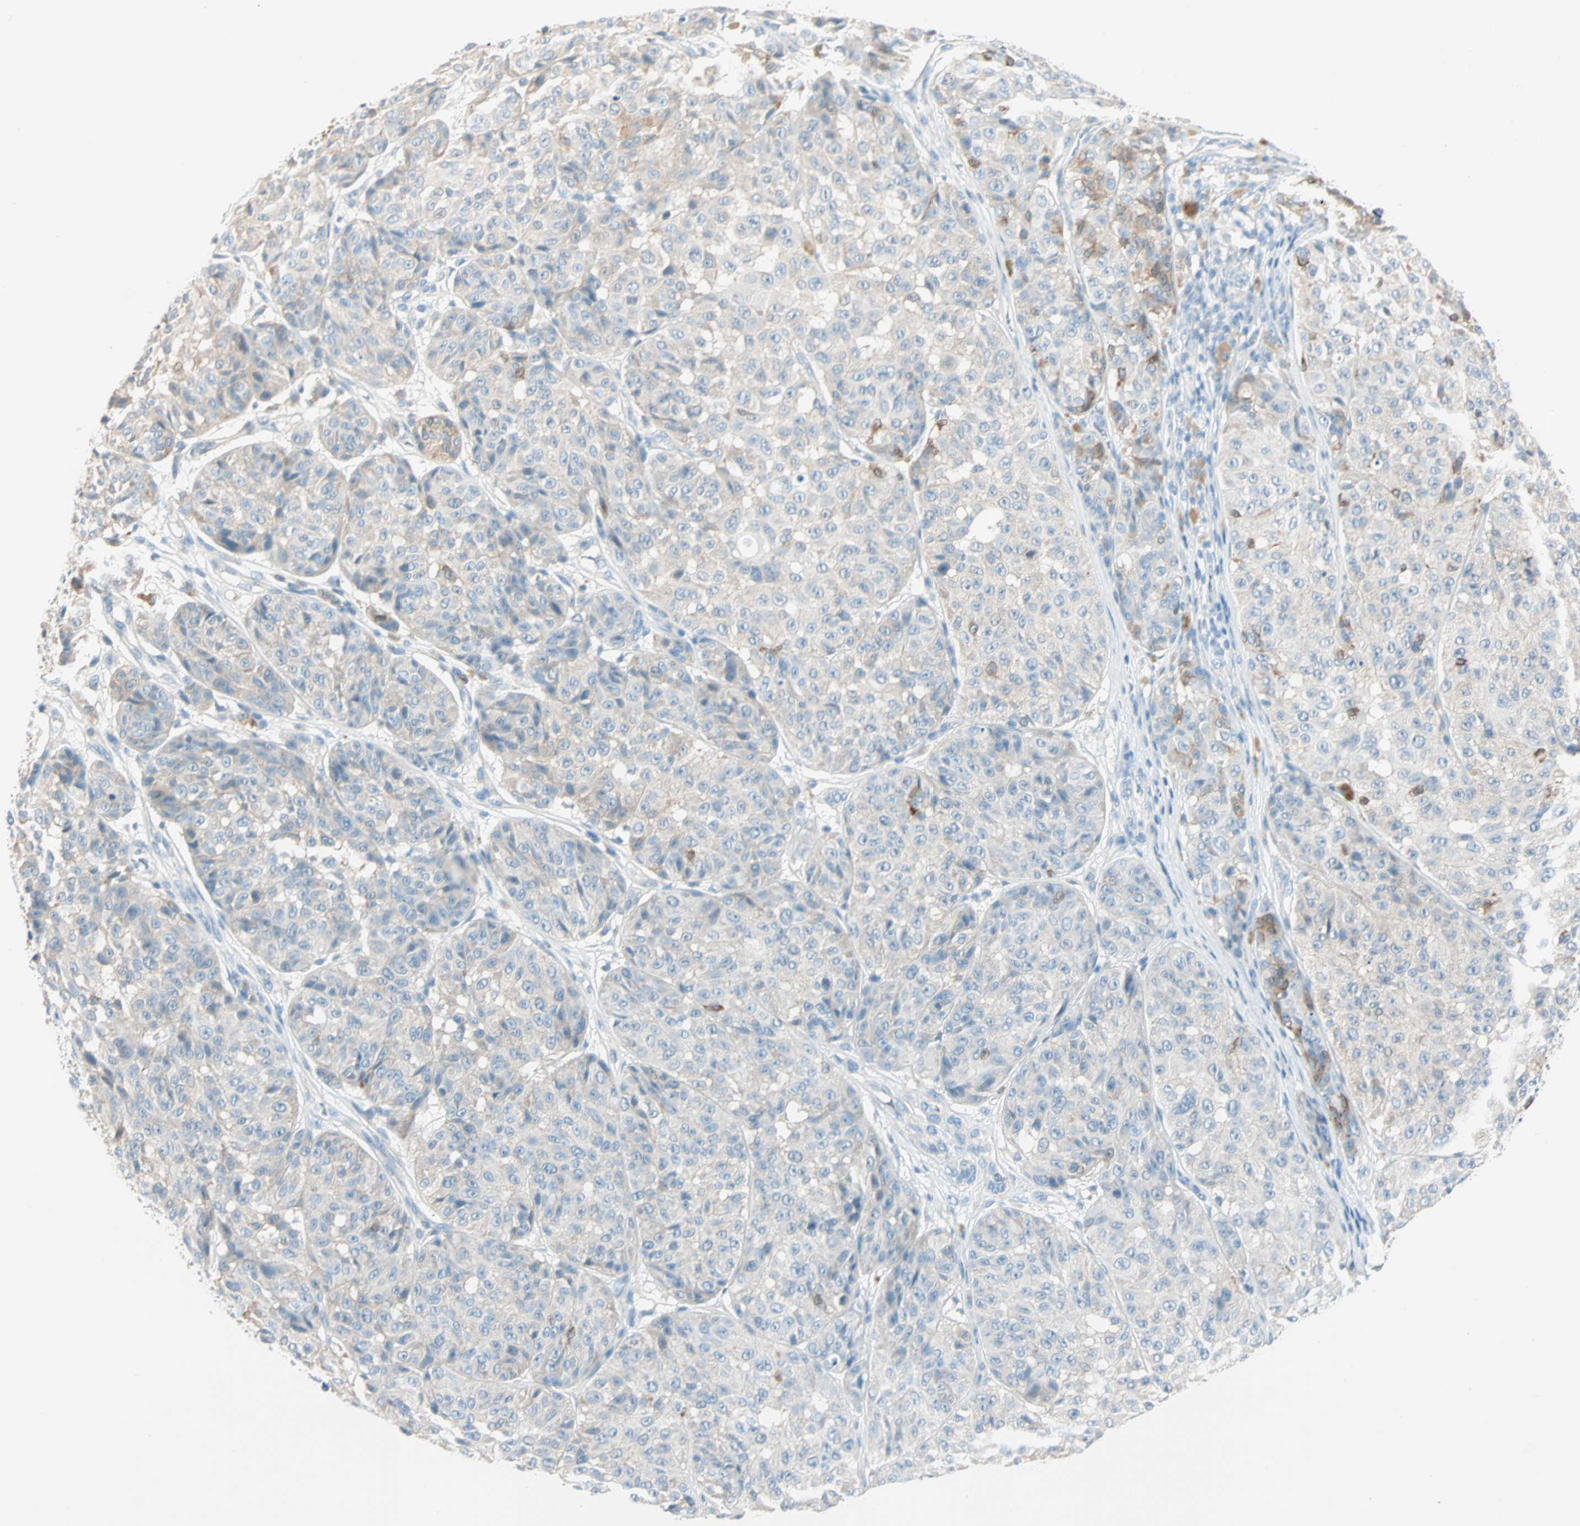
{"staining": {"intensity": "weak", "quantity": "25%-75%", "location": "cytoplasmic/membranous"}, "tissue": "melanoma", "cell_type": "Tumor cells", "image_type": "cancer", "snomed": [{"axis": "morphology", "description": "Malignant melanoma, NOS"}, {"axis": "topography", "description": "Skin"}], "caption": "Immunohistochemistry (IHC) of human melanoma demonstrates low levels of weak cytoplasmic/membranous staining in about 25%-75% of tumor cells.", "gene": "ATF6", "patient": {"sex": "female", "age": 46}}